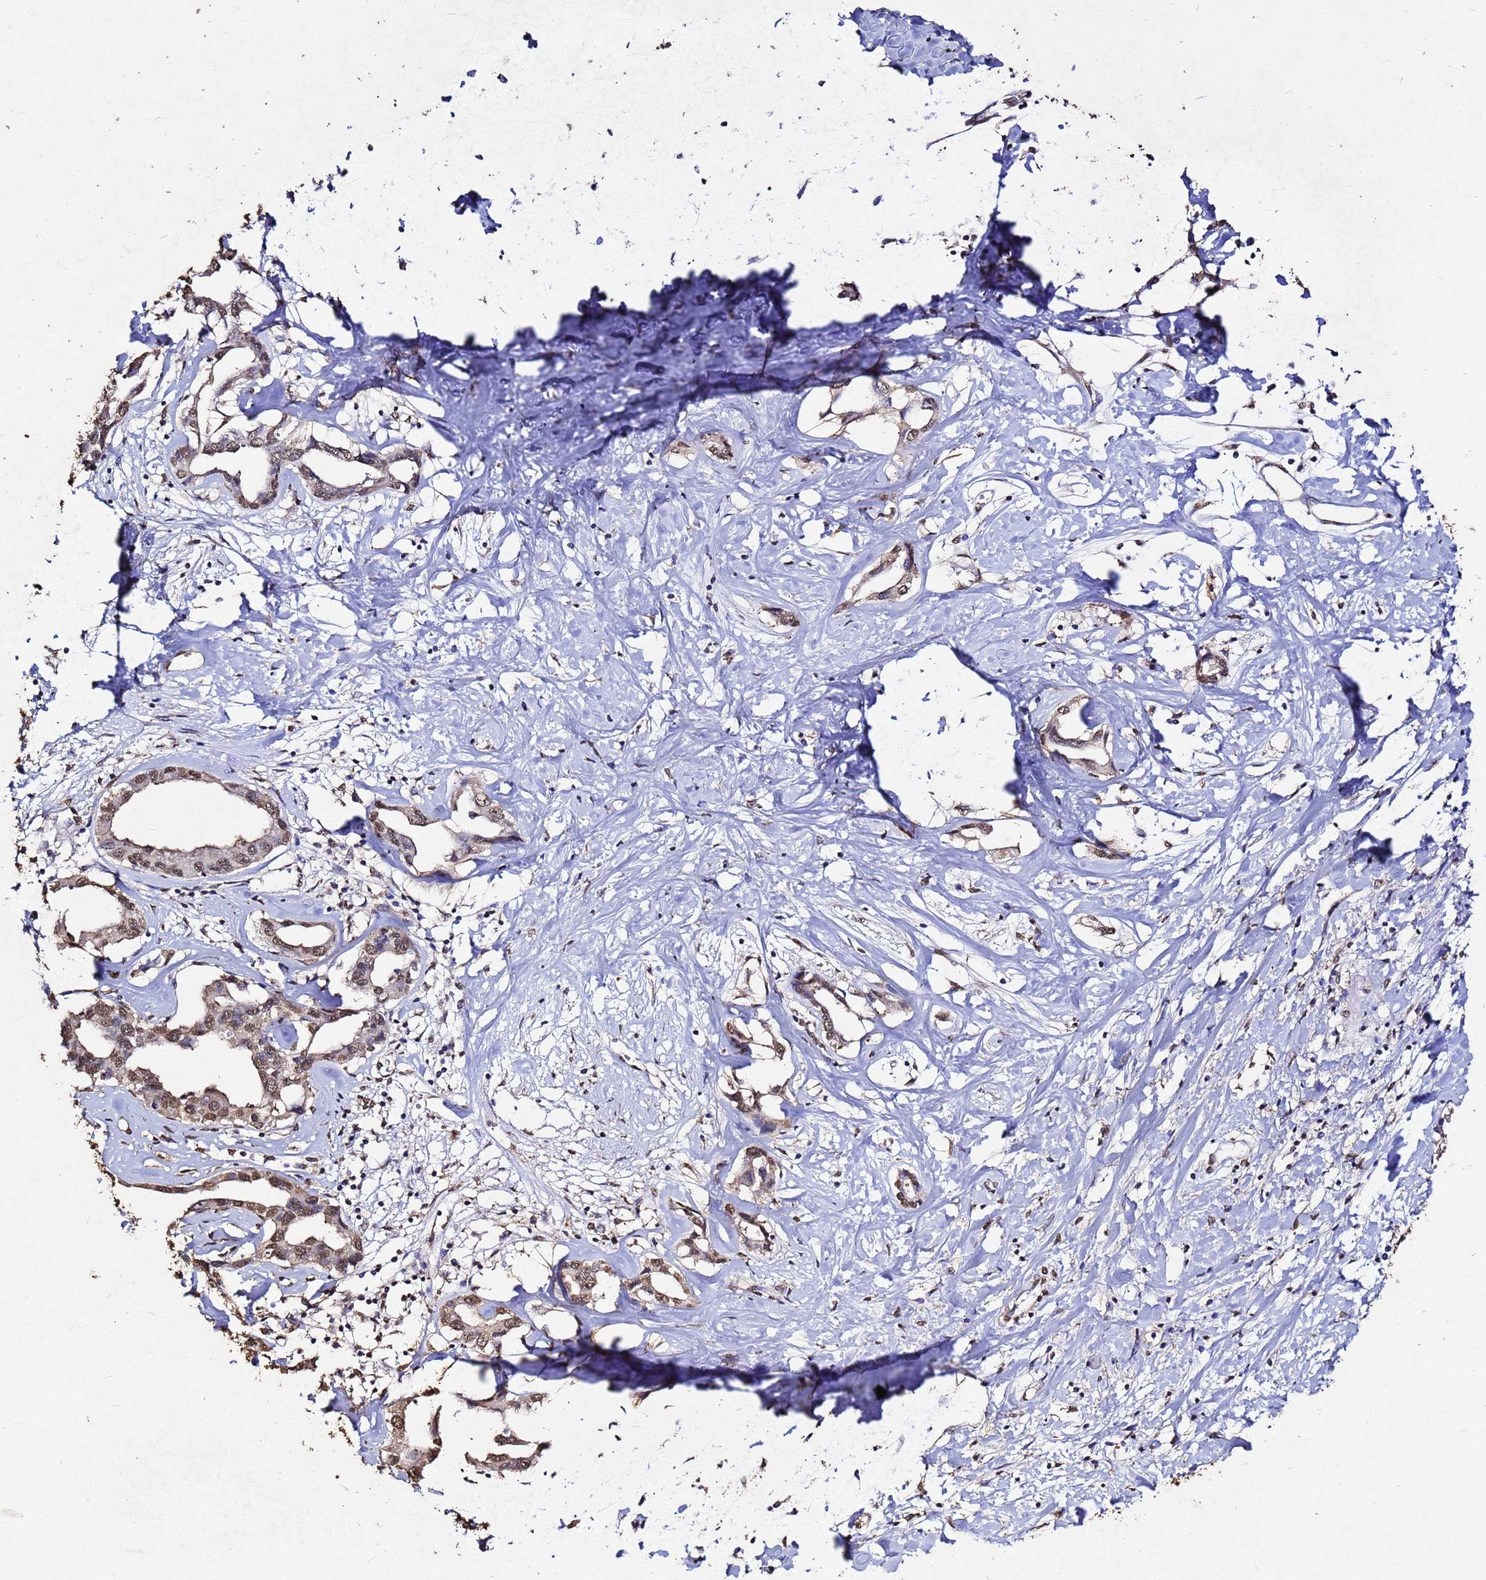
{"staining": {"intensity": "moderate", "quantity": ">75%", "location": "nuclear"}, "tissue": "liver cancer", "cell_type": "Tumor cells", "image_type": "cancer", "snomed": [{"axis": "morphology", "description": "Cholangiocarcinoma"}, {"axis": "topography", "description": "Liver"}], "caption": "Liver cancer stained for a protein (brown) shows moderate nuclear positive staining in approximately >75% of tumor cells.", "gene": "MYOCD", "patient": {"sex": "male", "age": 59}}